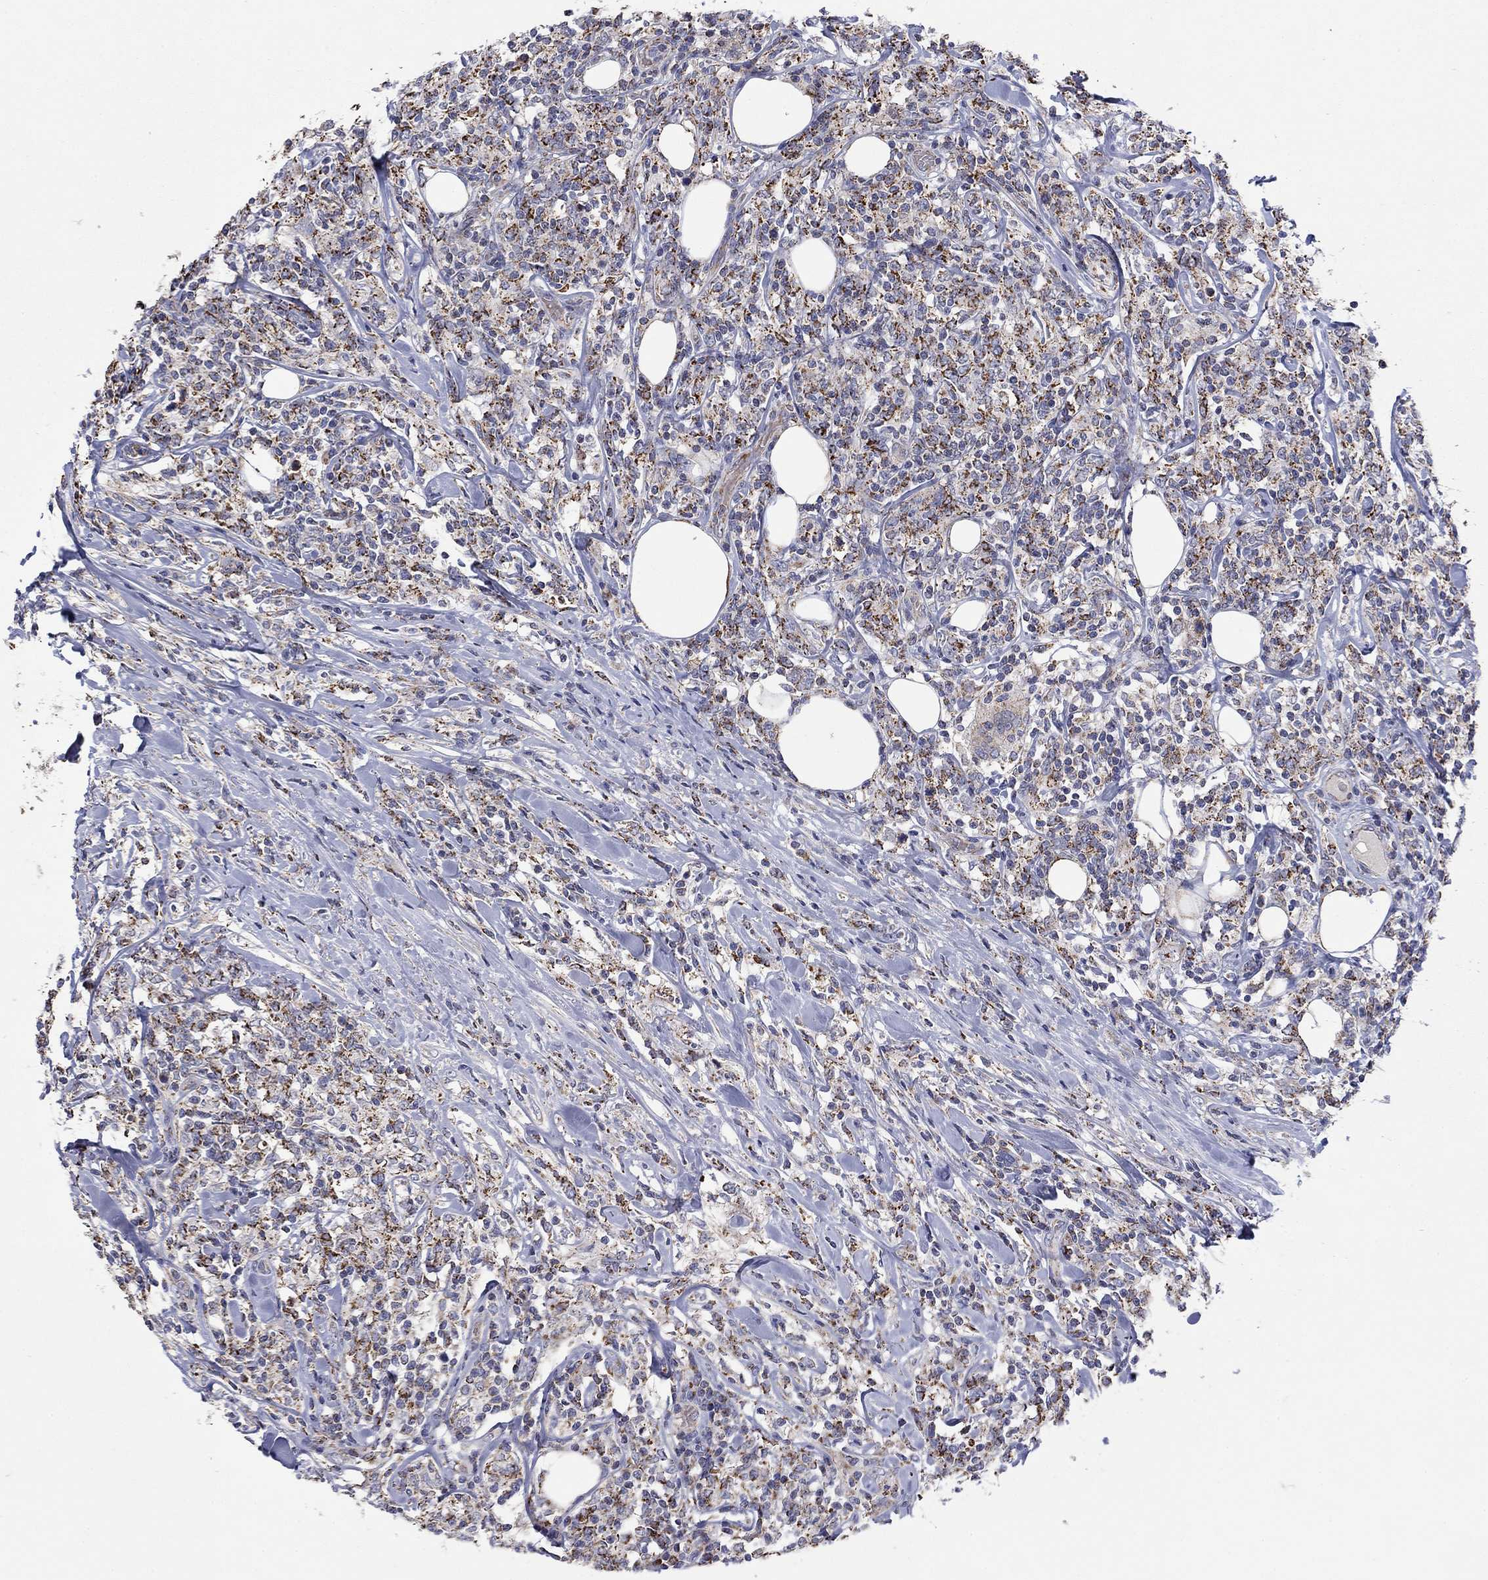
{"staining": {"intensity": "strong", "quantity": "<25%", "location": "cytoplasmic/membranous"}, "tissue": "lymphoma", "cell_type": "Tumor cells", "image_type": "cancer", "snomed": [{"axis": "morphology", "description": "Malignant lymphoma, non-Hodgkin's type, High grade"}, {"axis": "topography", "description": "Lymph node"}], "caption": "Human high-grade malignant lymphoma, non-Hodgkin's type stained with a brown dye demonstrates strong cytoplasmic/membranous positive staining in about <25% of tumor cells.", "gene": "HPS5", "patient": {"sex": "female", "age": 84}}